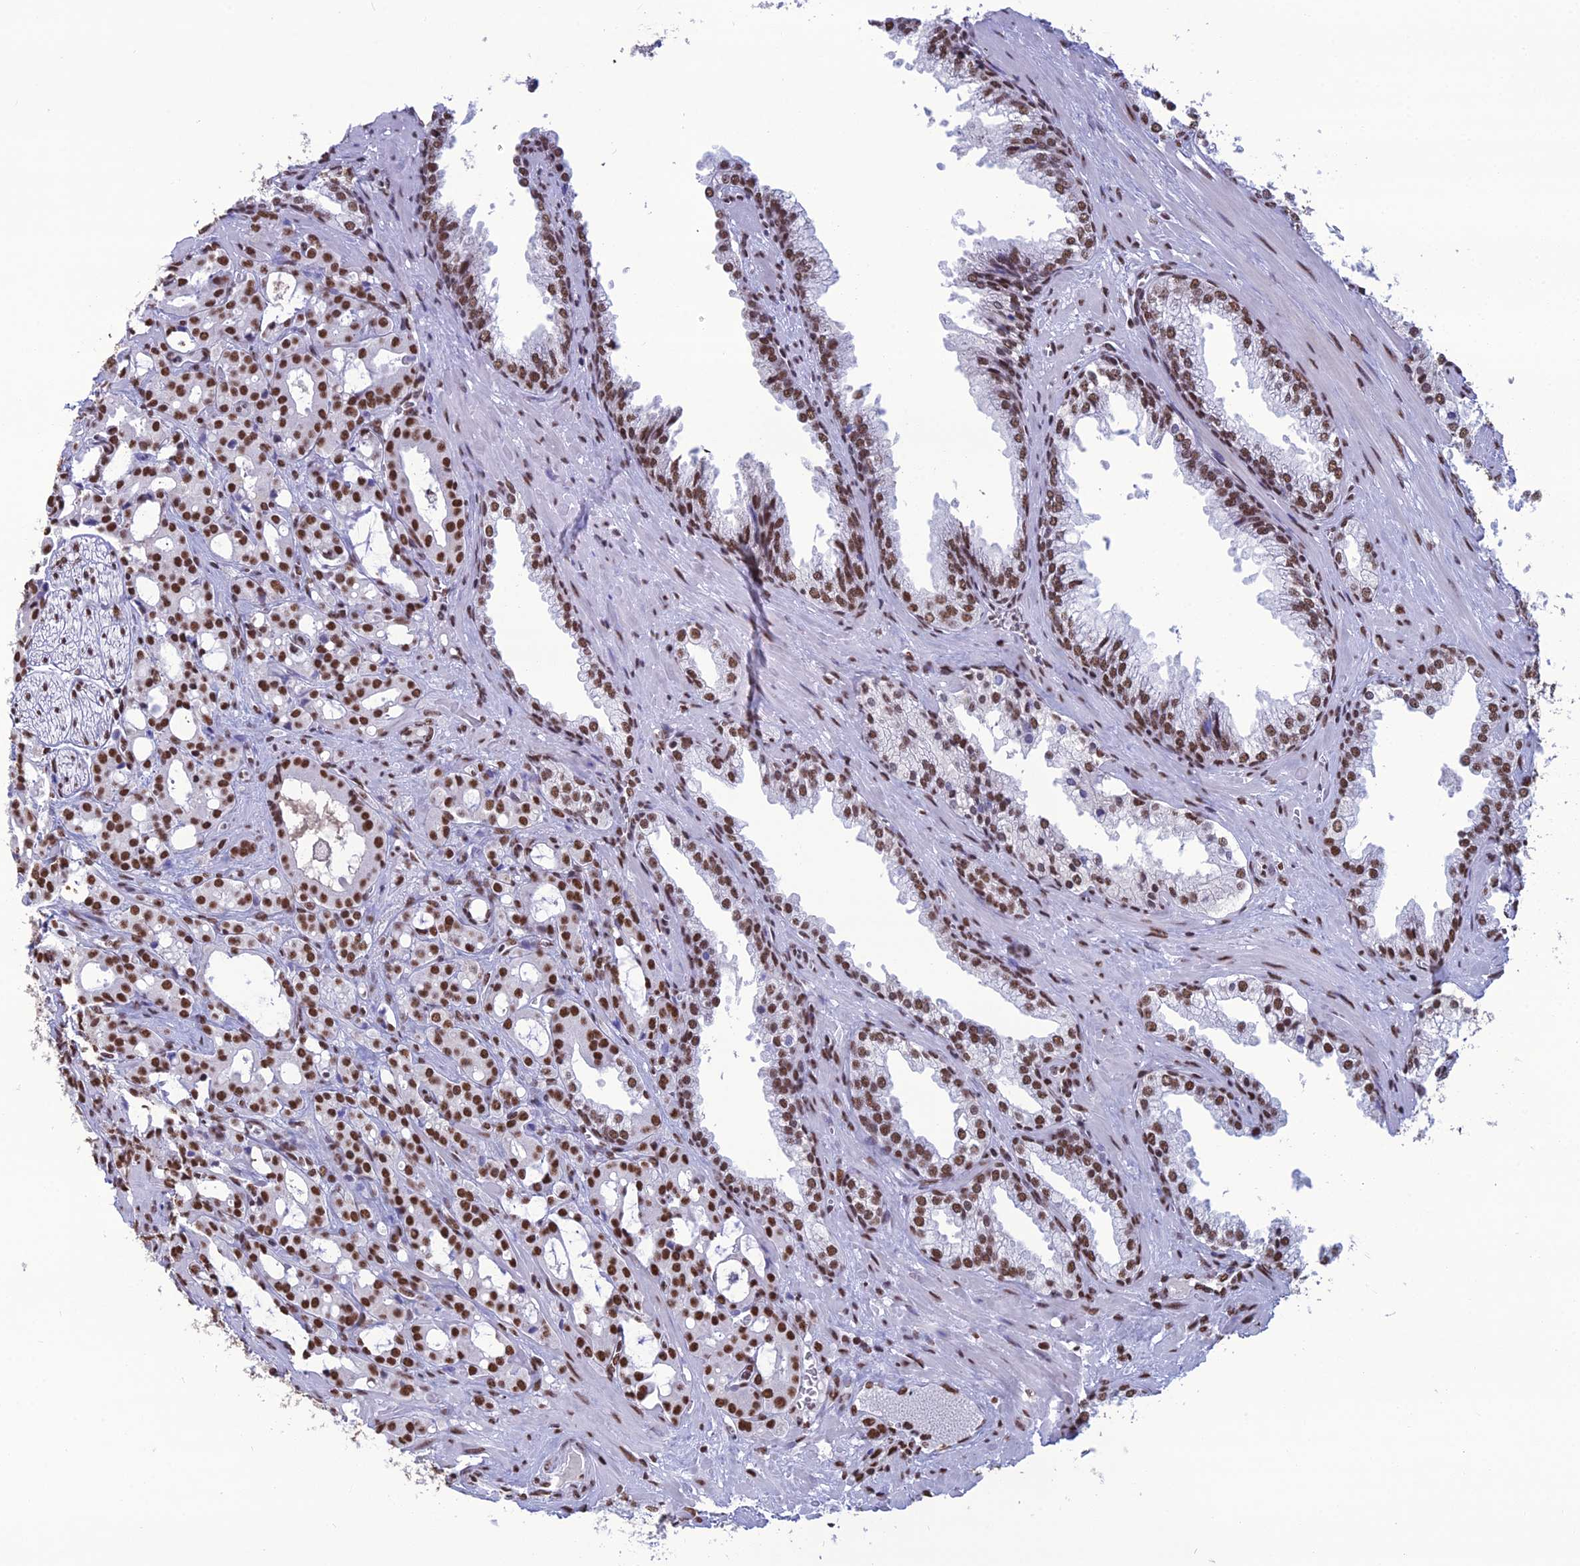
{"staining": {"intensity": "strong", "quantity": ">75%", "location": "nuclear"}, "tissue": "prostate cancer", "cell_type": "Tumor cells", "image_type": "cancer", "snomed": [{"axis": "morphology", "description": "Adenocarcinoma, High grade"}, {"axis": "topography", "description": "Prostate"}], "caption": "Protein staining reveals strong nuclear expression in about >75% of tumor cells in prostate cancer (adenocarcinoma (high-grade)).", "gene": "PRAMEF12", "patient": {"sex": "male", "age": 72}}